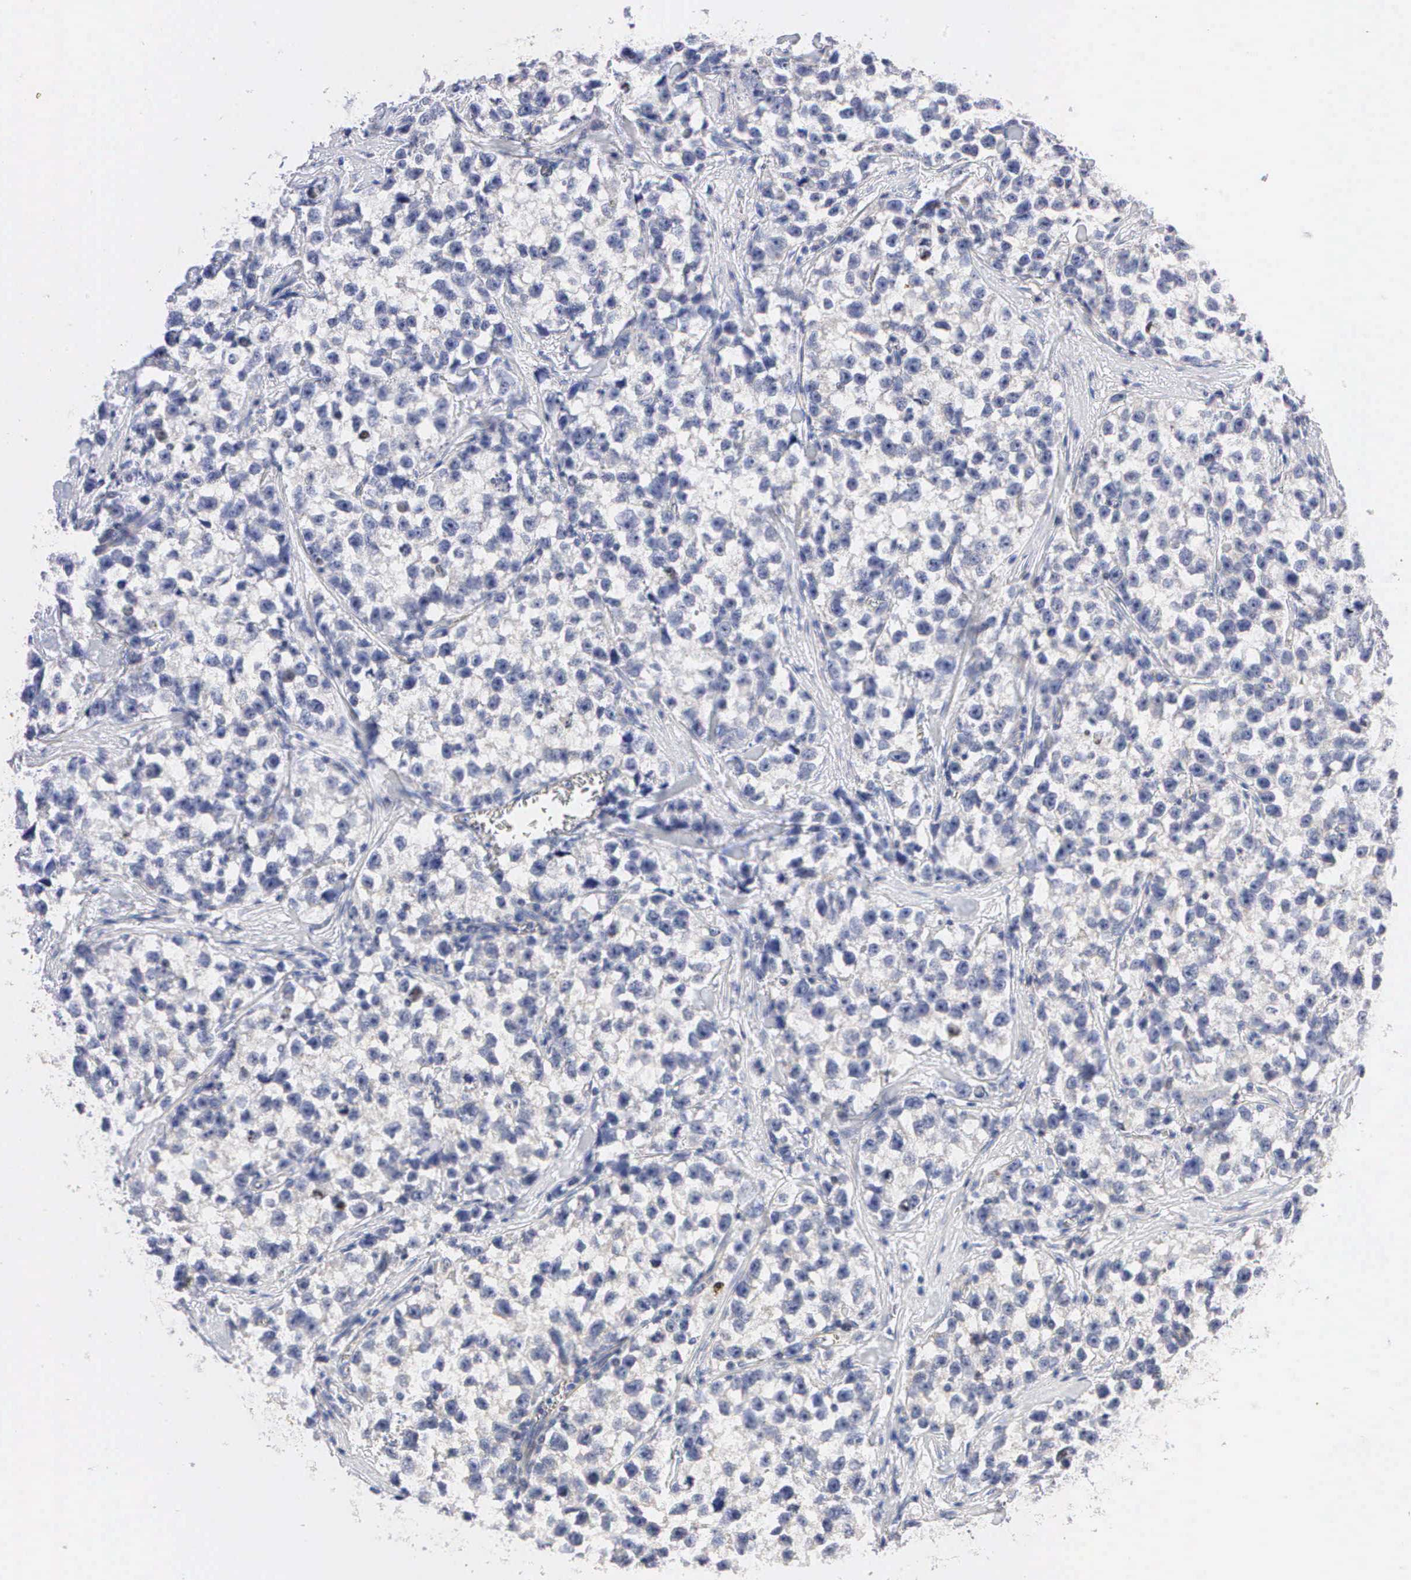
{"staining": {"intensity": "negative", "quantity": "none", "location": "none"}, "tissue": "testis cancer", "cell_type": "Tumor cells", "image_type": "cancer", "snomed": [{"axis": "morphology", "description": "Seminoma, NOS"}, {"axis": "morphology", "description": "Carcinoma, Embryonal, NOS"}, {"axis": "topography", "description": "Testis"}], "caption": "IHC of testis cancer (seminoma) demonstrates no staining in tumor cells.", "gene": "PGR", "patient": {"sex": "male", "age": 30}}